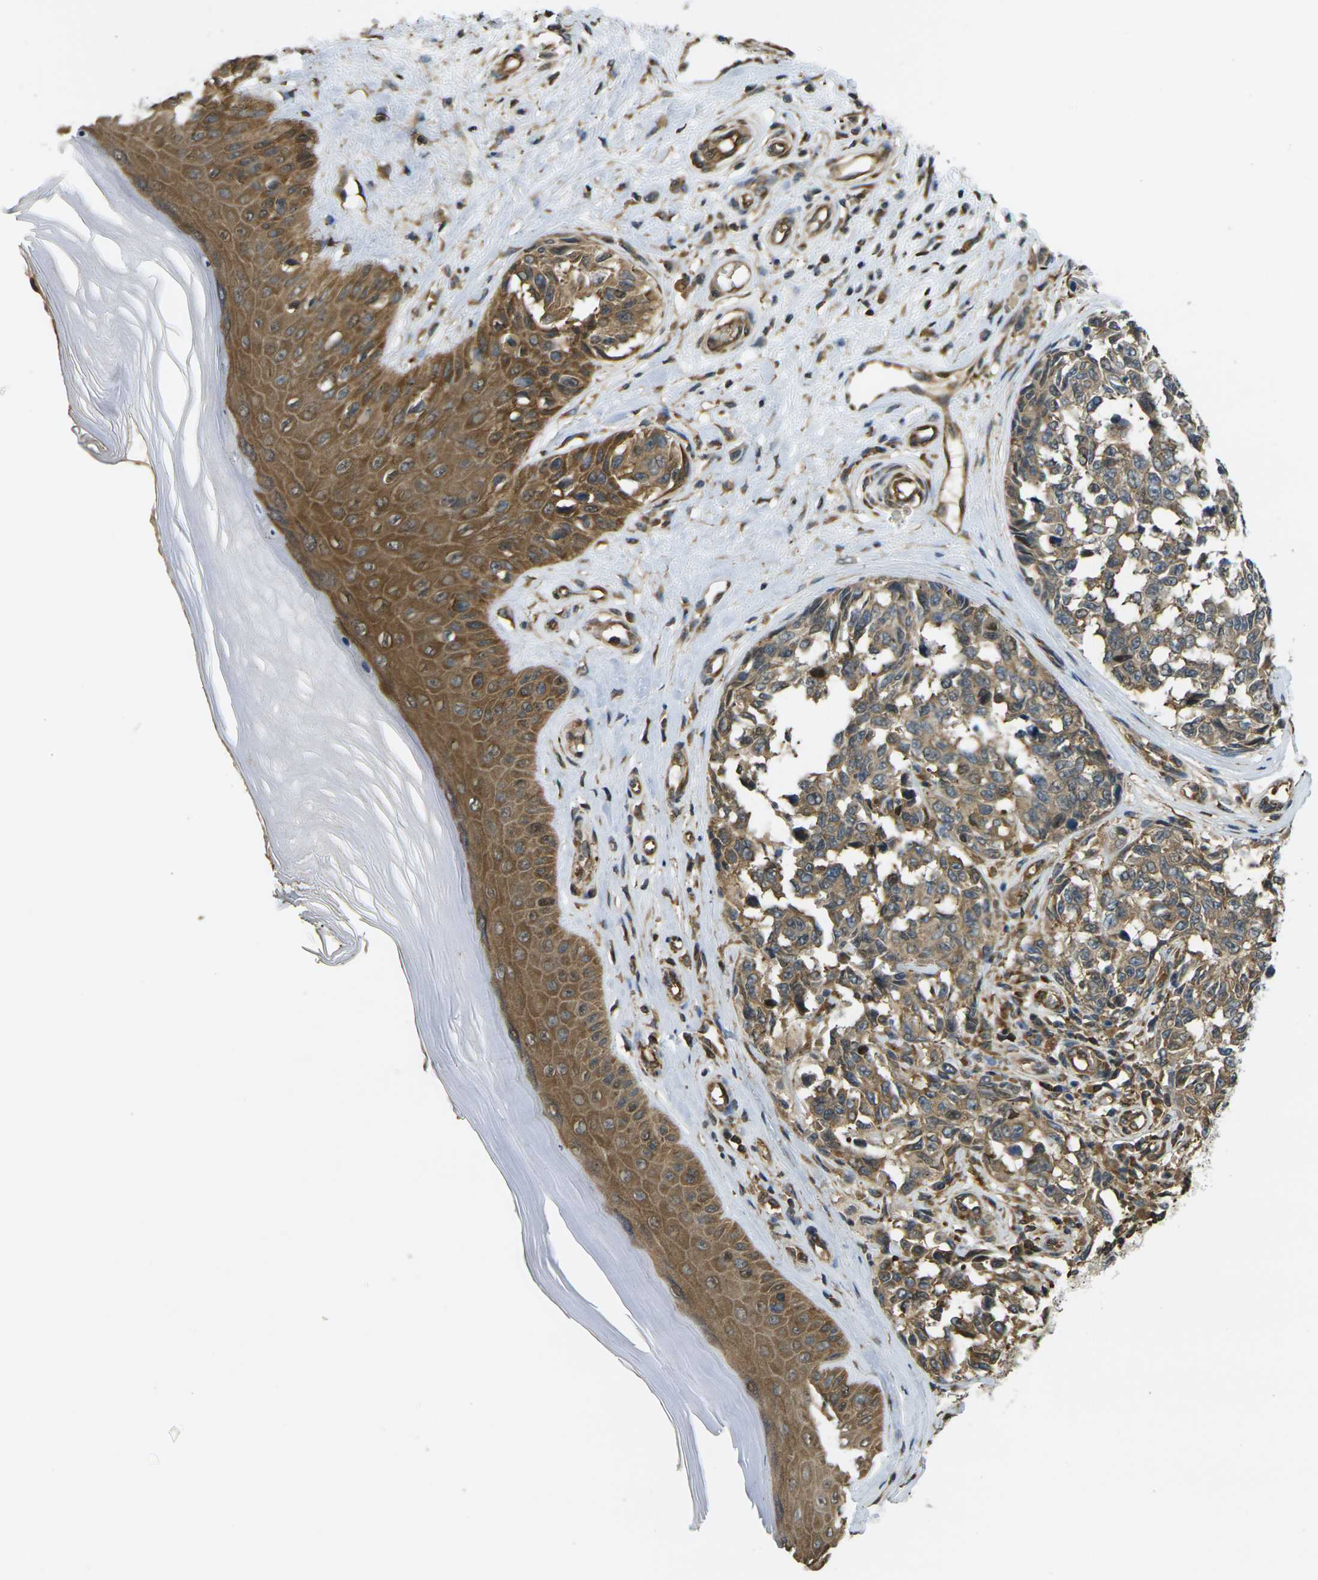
{"staining": {"intensity": "moderate", "quantity": ">75%", "location": "cytoplasmic/membranous"}, "tissue": "melanoma", "cell_type": "Tumor cells", "image_type": "cancer", "snomed": [{"axis": "morphology", "description": "Malignant melanoma, NOS"}, {"axis": "topography", "description": "Skin"}], "caption": "Tumor cells display medium levels of moderate cytoplasmic/membranous expression in approximately >75% of cells in malignant melanoma.", "gene": "CAST", "patient": {"sex": "female", "age": 64}}